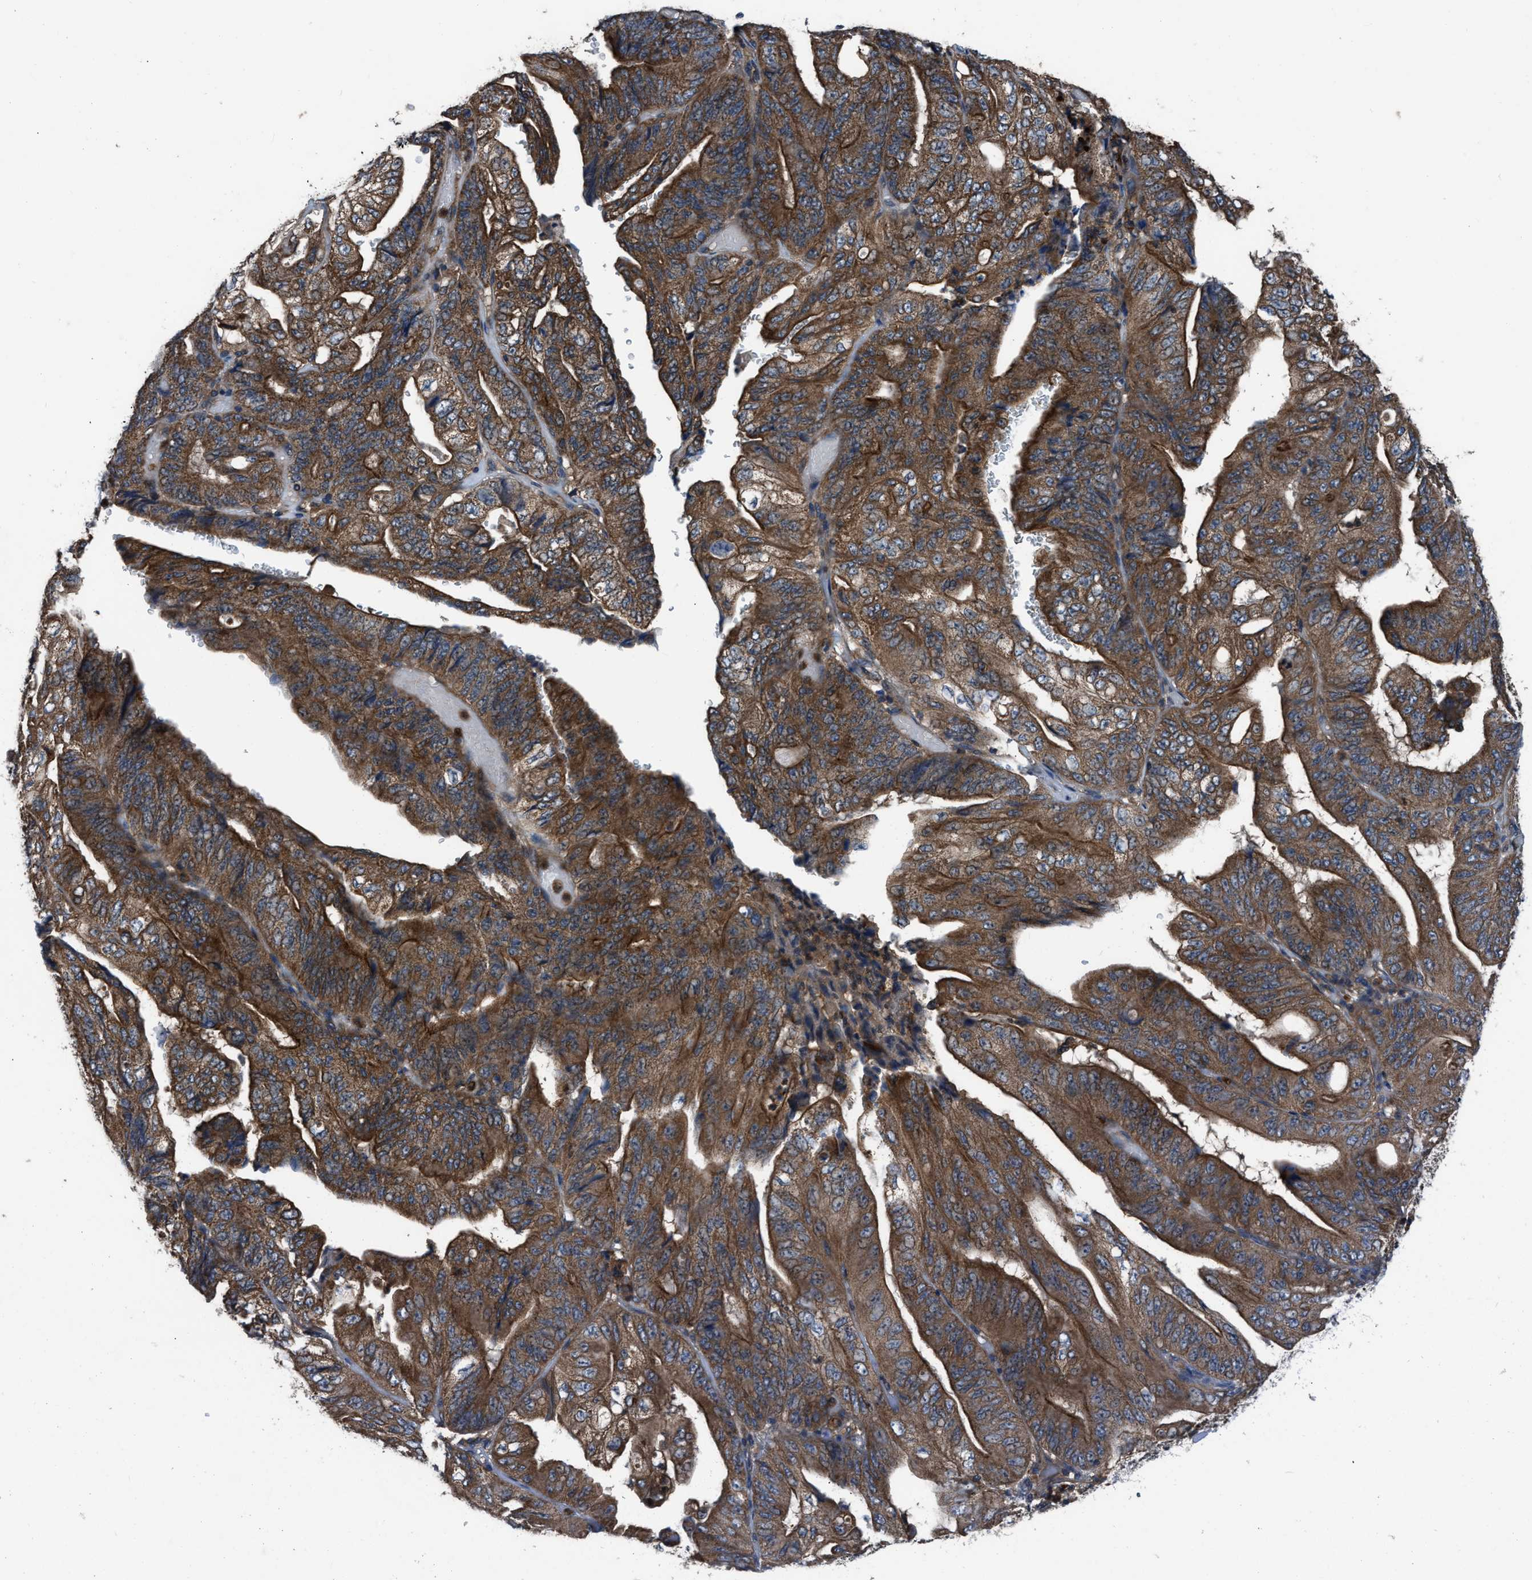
{"staining": {"intensity": "strong", "quantity": ">75%", "location": "cytoplasmic/membranous"}, "tissue": "stomach cancer", "cell_type": "Tumor cells", "image_type": "cancer", "snomed": [{"axis": "morphology", "description": "Adenocarcinoma, NOS"}, {"axis": "topography", "description": "Stomach"}], "caption": "About >75% of tumor cells in adenocarcinoma (stomach) display strong cytoplasmic/membranous protein staining as visualized by brown immunohistochemical staining.", "gene": "USP25", "patient": {"sex": "female", "age": 73}}